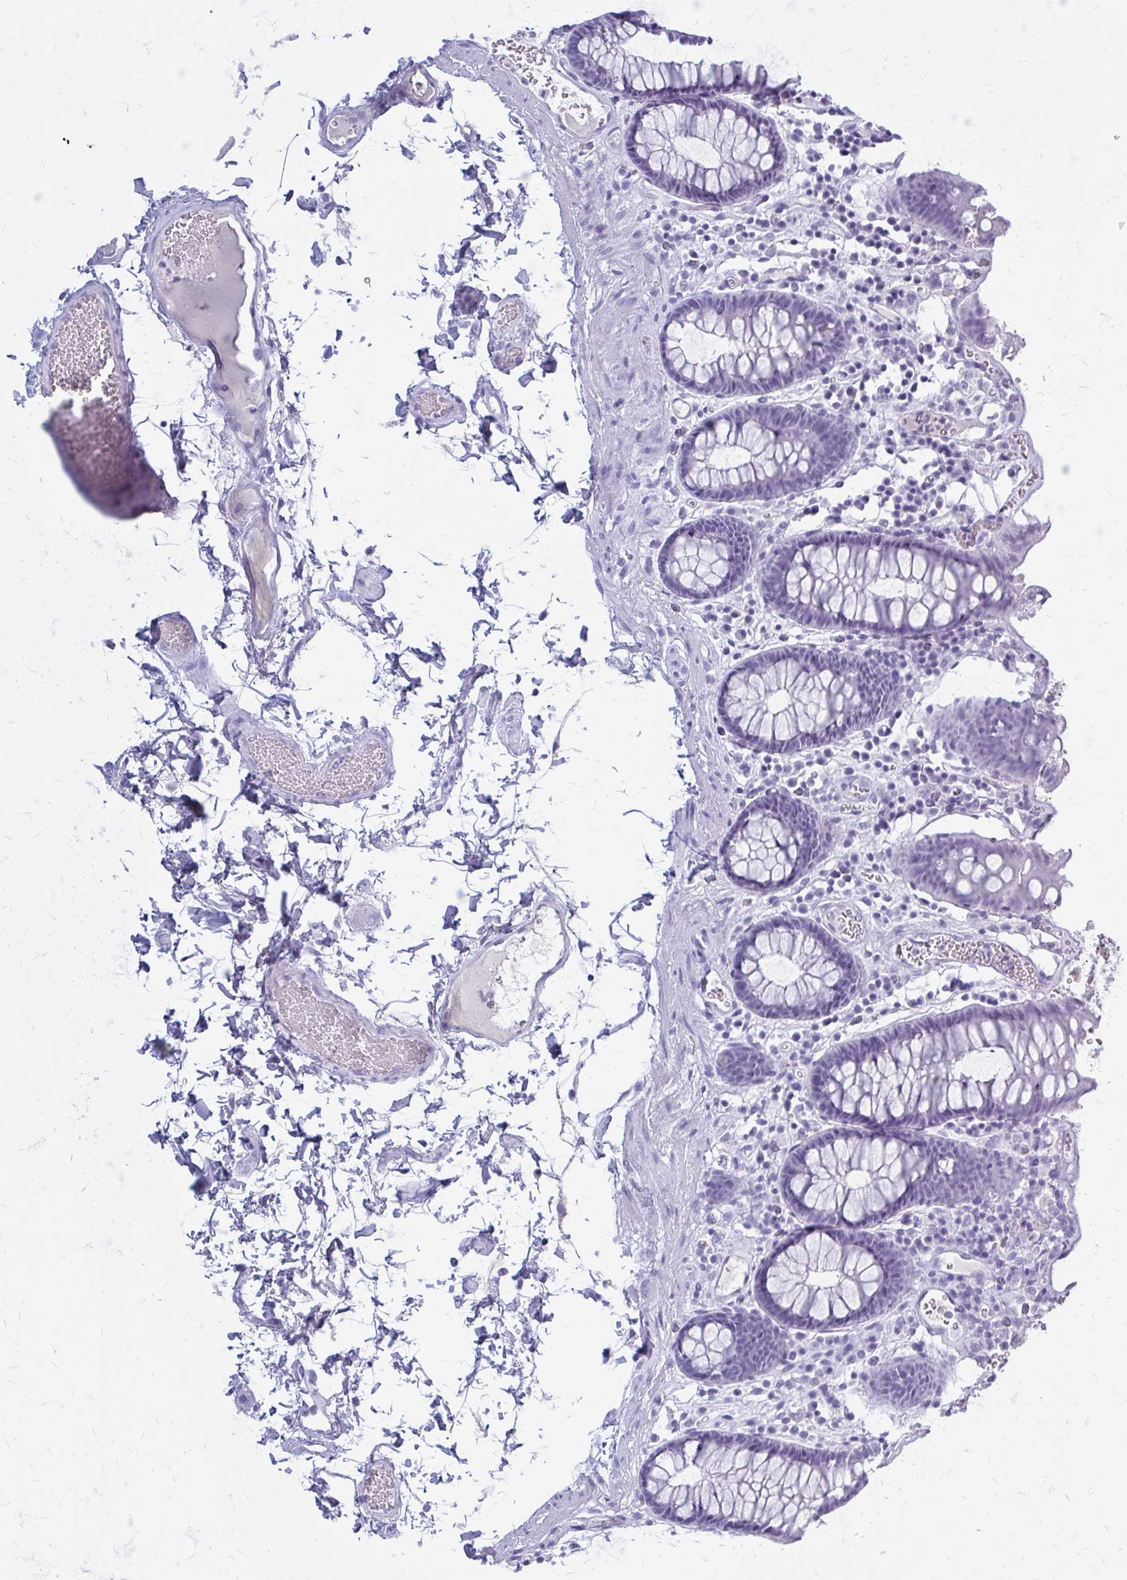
{"staining": {"intensity": "negative", "quantity": "none", "location": "none"}, "tissue": "colon", "cell_type": "Endothelial cells", "image_type": "normal", "snomed": [{"axis": "morphology", "description": "Normal tissue, NOS"}, {"axis": "topography", "description": "Colon"}, {"axis": "topography", "description": "Peripheral nerve tissue"}], "caption": "Endothelial cells are negative for protein expression in normal human colon.", "gene": "KLHDC7A", "patient": {"sex": "male", "age": 84}}